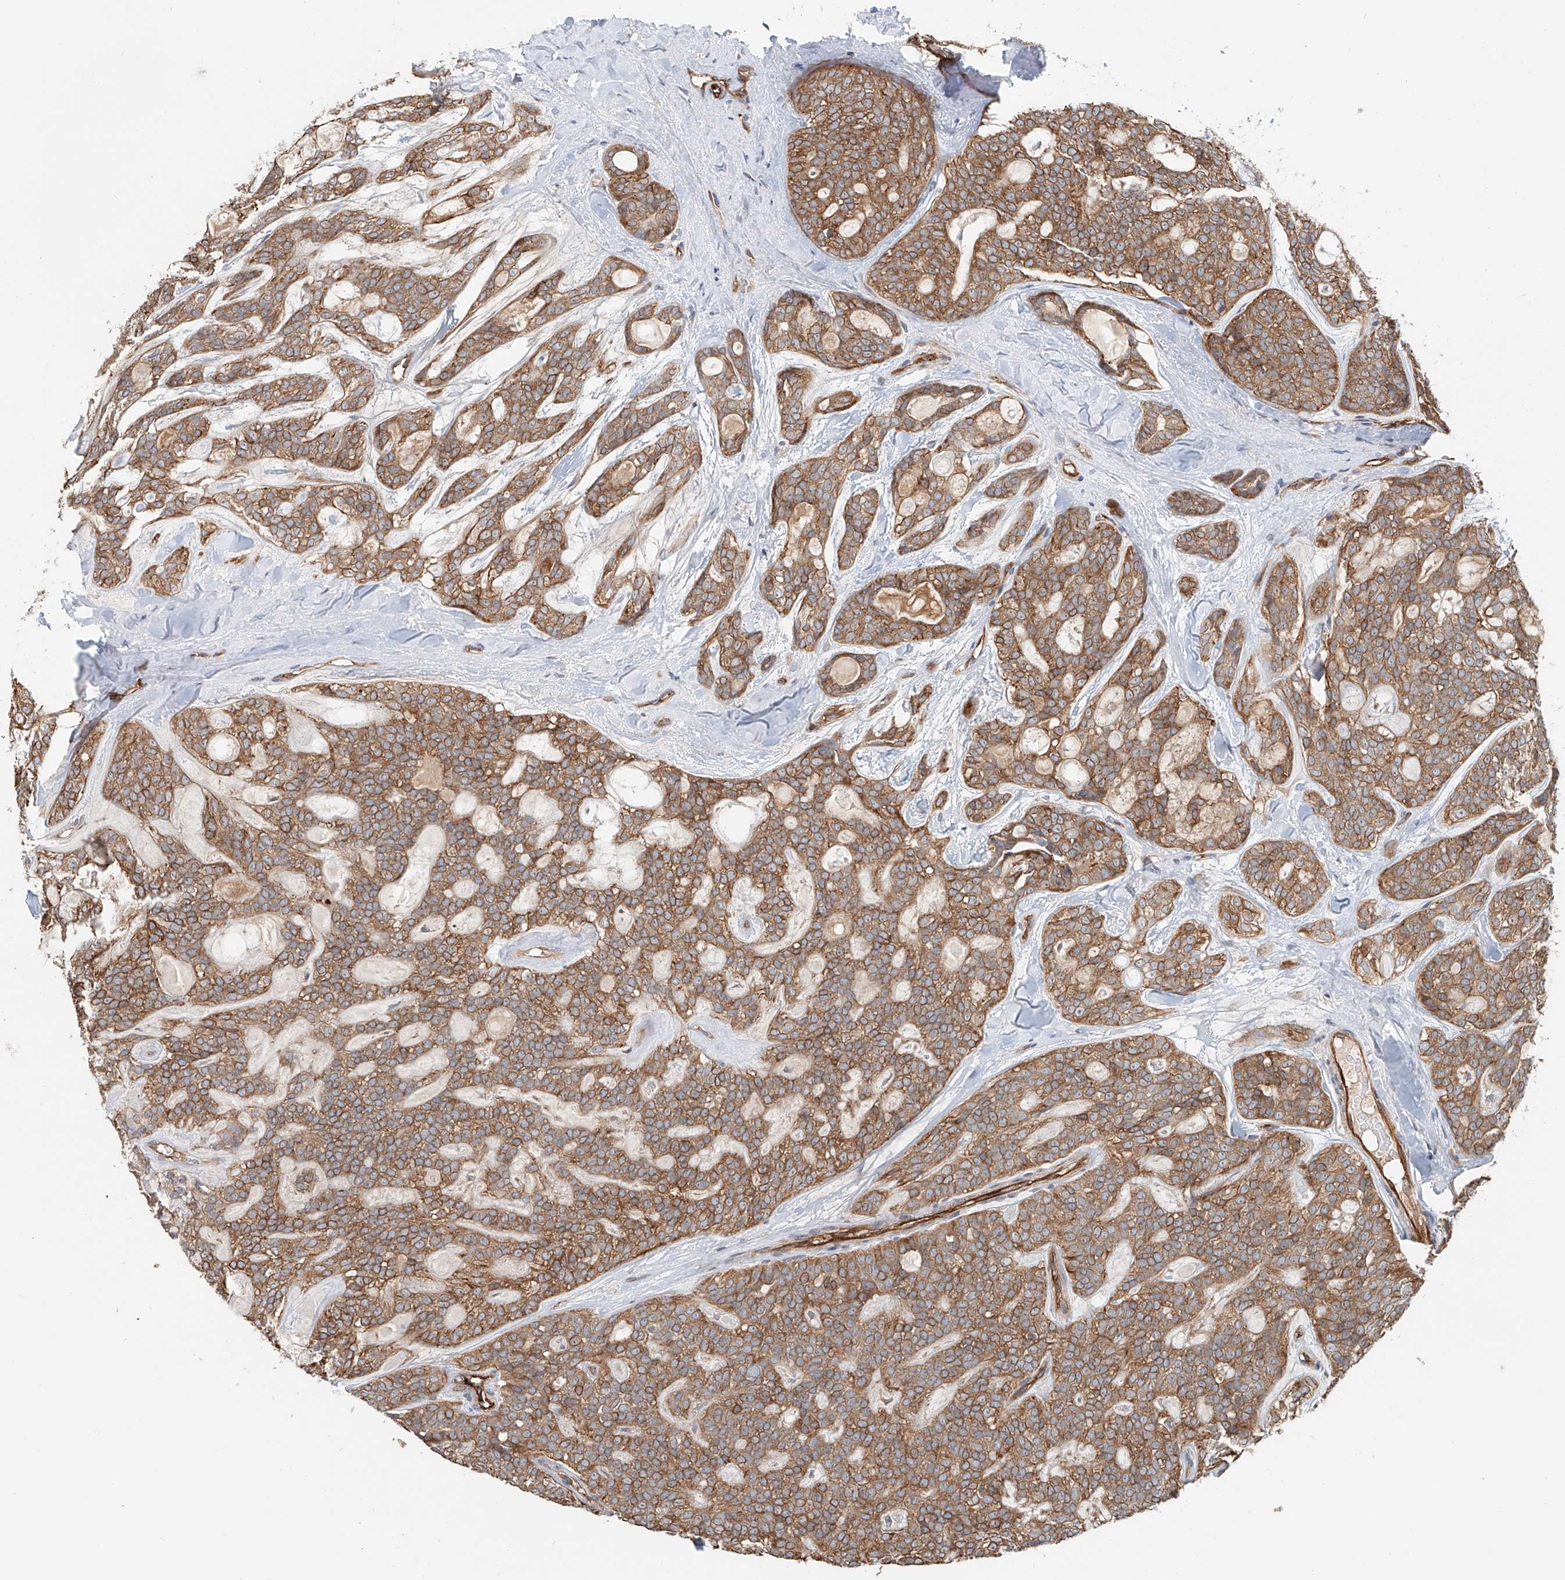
{"staining": {"intensity": "moderate", "quantity": ">75%", "location": "cytoplasmic/membranous"}, "tissue": "head and neck cancer", "cell_type": "Tumor cells", "image_type": "cancer", "snomed": [{"axis": "morphology", "description": "Adenocarcinoma, NOS"}, {"axis": "topography", "description": "Head-Neck"}], "caption": "Immunohistochemistry (IHC) photomicrograph of human head and neck cancer (adenocarcinoma) stained for a protein (brown), which displays medium levels of moderate cytoplasmic/membranous staining in about >75% of tumor cells.", "gene": "FRYL", "patient": {"sex": "male", "age": 66}}